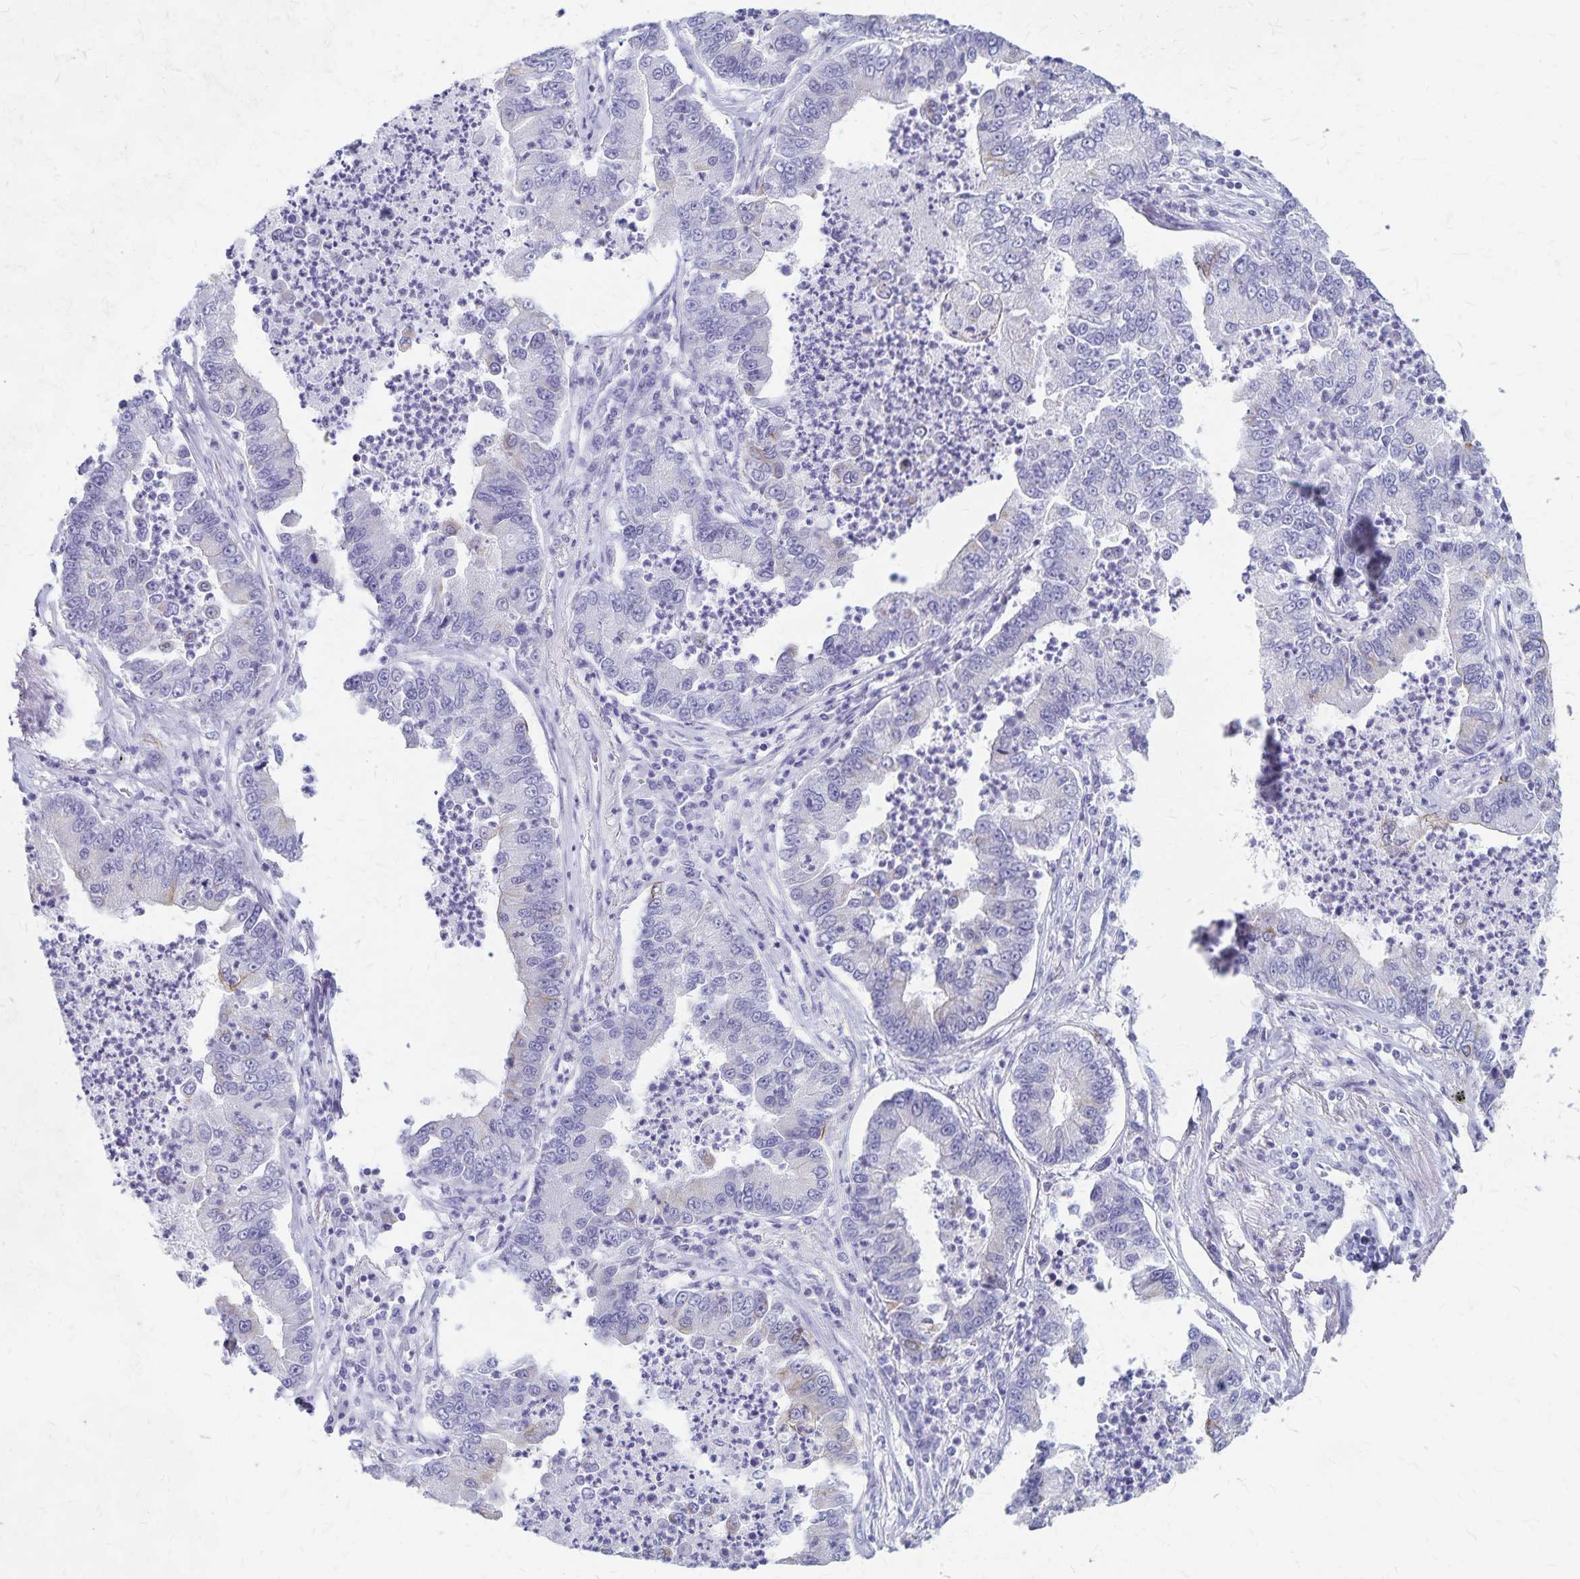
{"staining": {"intensity": "negative", "quantity": "none", "location": "none"}, "tissue": "lung cancer", "cell_type": "Tumor cells", "image_type": "cancer", "snomed": [{"axis": "morphology", "description": "Adenocarcinoma, NOS"}, {"axis": "topography", "description": "Lung"}], "caption": "DAB immunohistochemical staining of human lung cancer (adenocarcinoma) displays no significant staining in tumor cells.", "gene": "GPBAR1", "patient": {"sex": "female", "age": 57}}